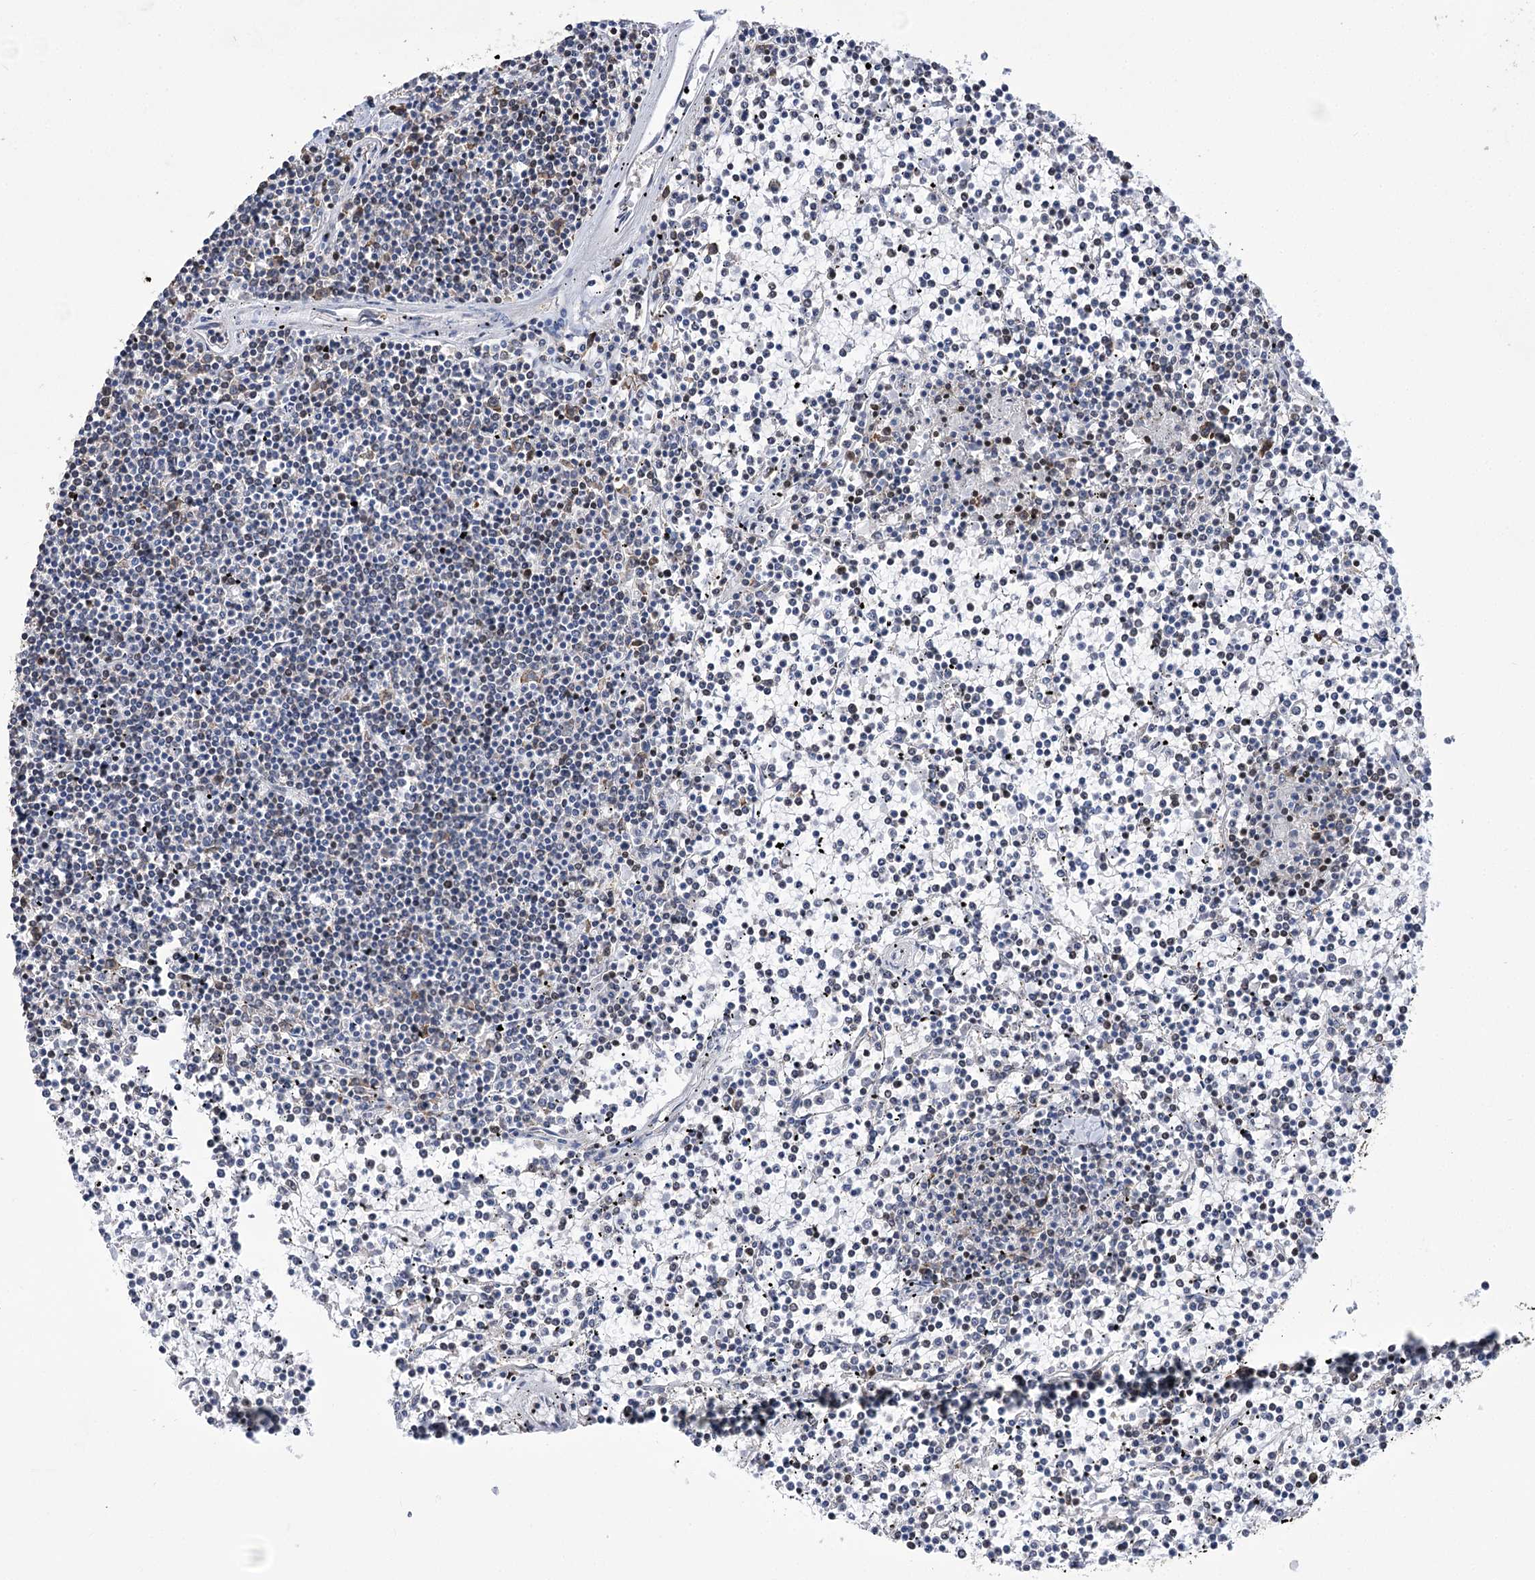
{"staining": {"intensity": "negative", "quantity": "none", "location": "none"}, "tissue": "lymphoma", "cell_type": "Tumor cells", "image_type": "cancer", "snomed": [{"axis": "morphology", "description": "Malignant lymphoma, non-Hodgkin's type, Low grade"}, {"axis": "topography", "description": "Spleen"}], "caption": "The IHC micrograph has no significant staining in tumor cells of lymphoma tissue.", "gene": "NFU1", "patient": {"sex": "female", "age": 19}}